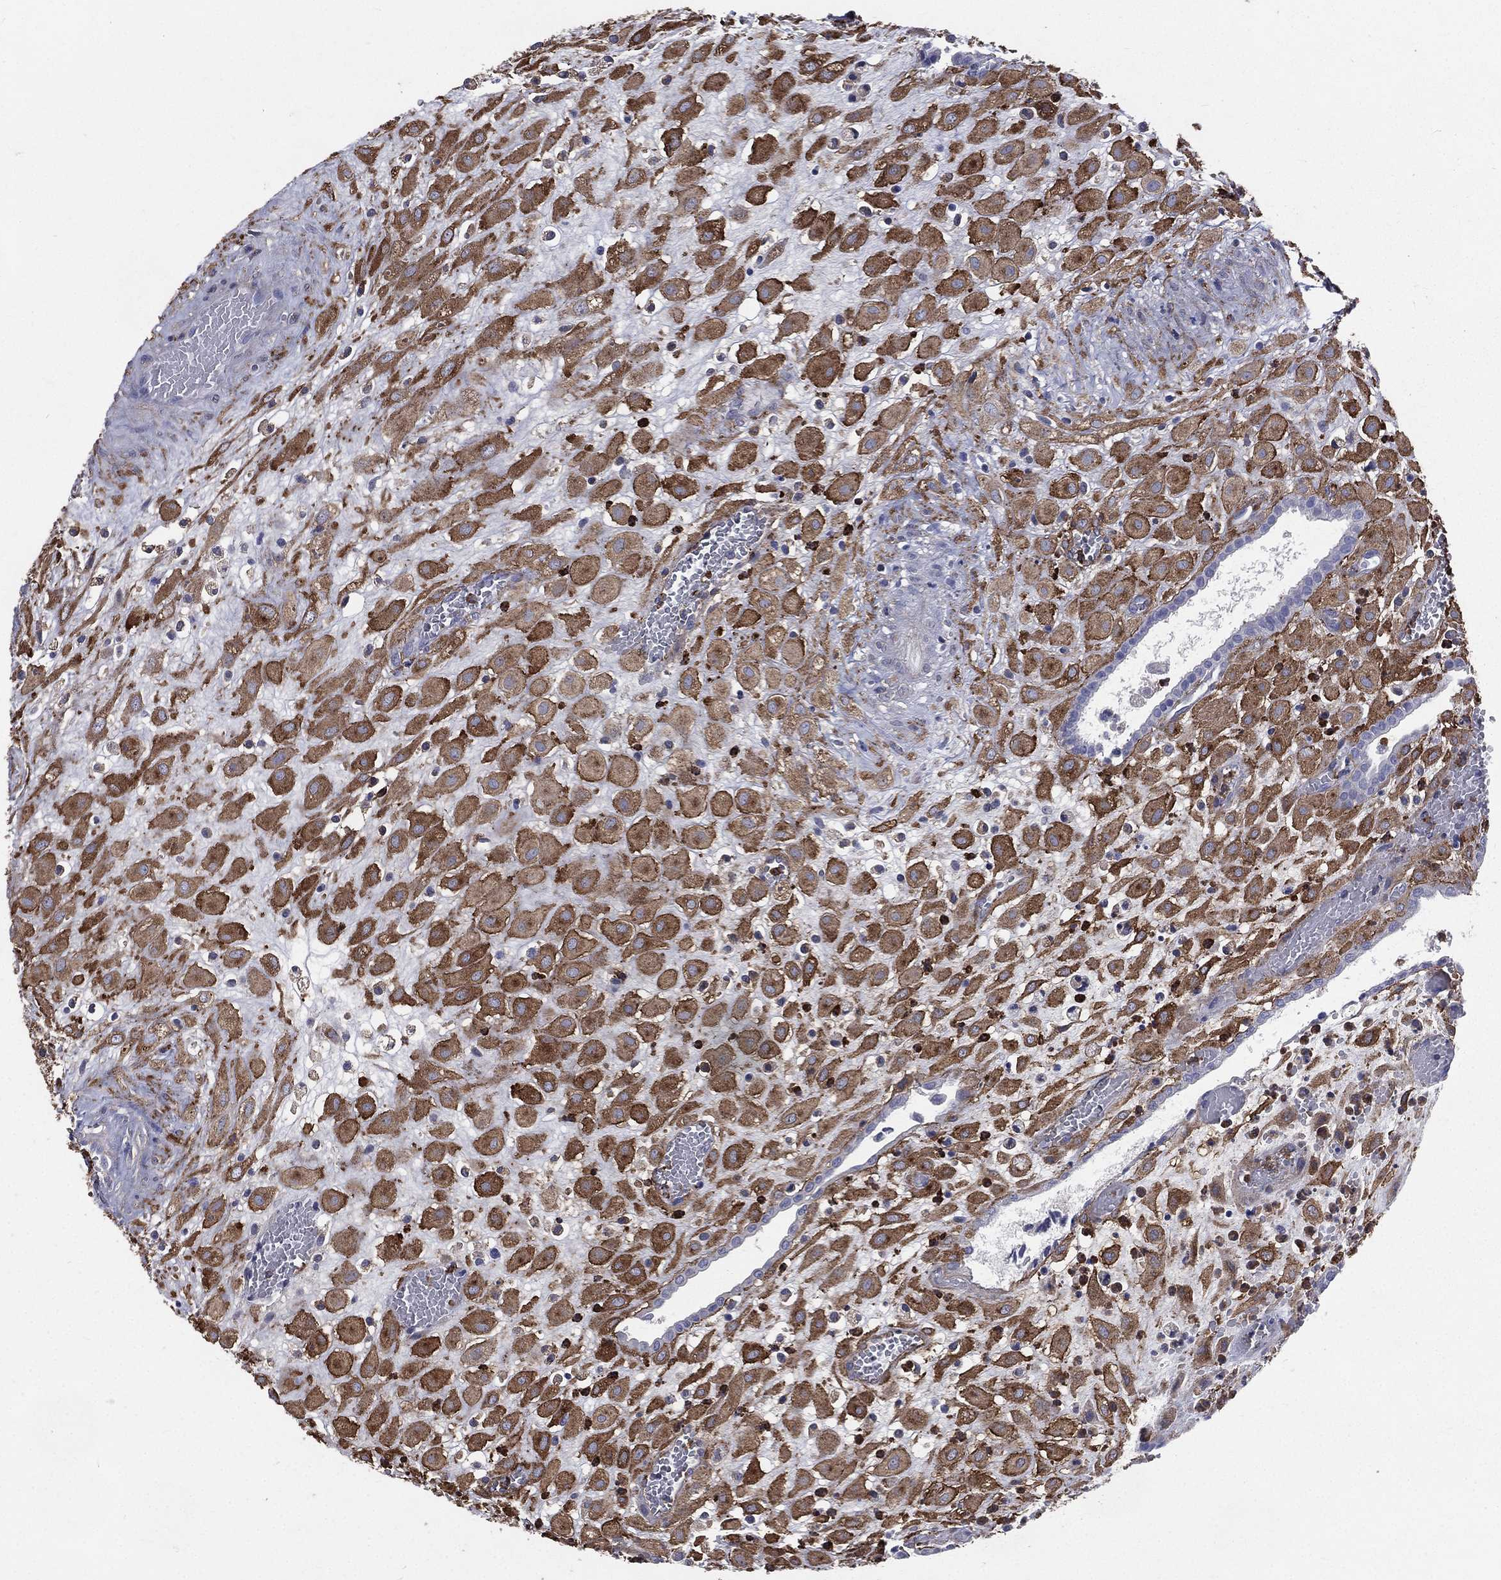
{"staining": {"intensity": "strong", "quantity": "25%-75%", "location": "cytoplasmic/membranous"}, "tissue": "placenta", "cell_type": "Decidual cells", "image_type": "normal", "snomed": [{"axis": "morphology", "description": "Normal tissue, NOS"}, {"axis": "topography", "description": "Placenta"}], "caption": "Protein analysis of unremarkable placenta exhibits strong cytoplasmic/membranous staining in approximately 25%-75% of decidual cells. (DAB = brown stain, brightfield microscopy at high magnification).", "gene": "BASP1", "patient": {"sex": "female", "age": 24}}